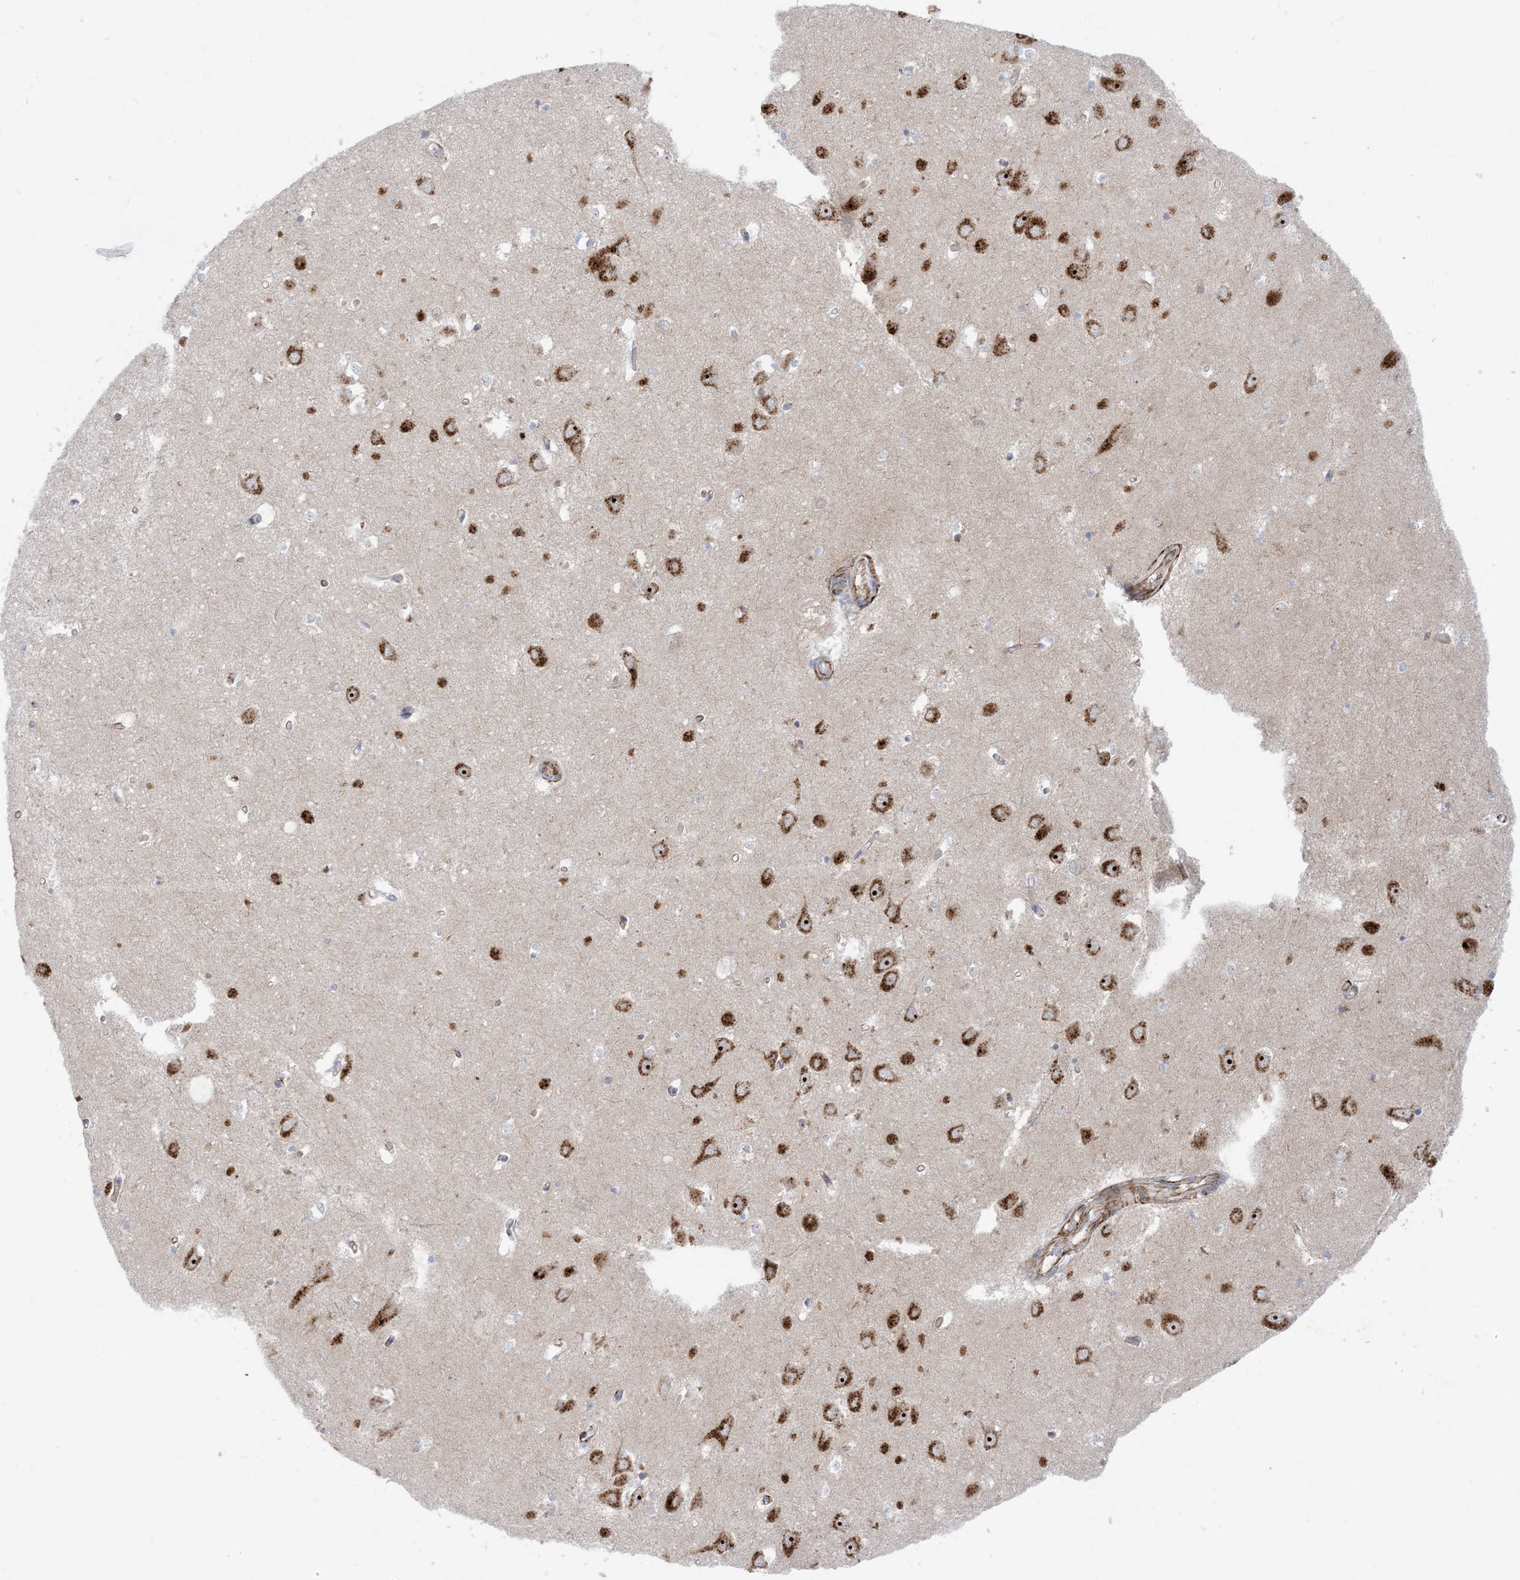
{"staining": {"intensity": "weak", "quantity": "<25%", "location": "cytoplasmic/membranous"}, "tissue": "hippocampus", "cell_type": "Glial cells", "image_type": "normal", "snomed": [{"axis": "morphology", "description": "Normal tissue, NOS"}, {"axis": "topography", "description": "Hippocampus"}], "caption": "The image displays no staining of glial cells in benign hippocampus. (DAB IHC, high magnification).", "gene": "MARS2", "patient": {"sex": "male", "age": 70}}